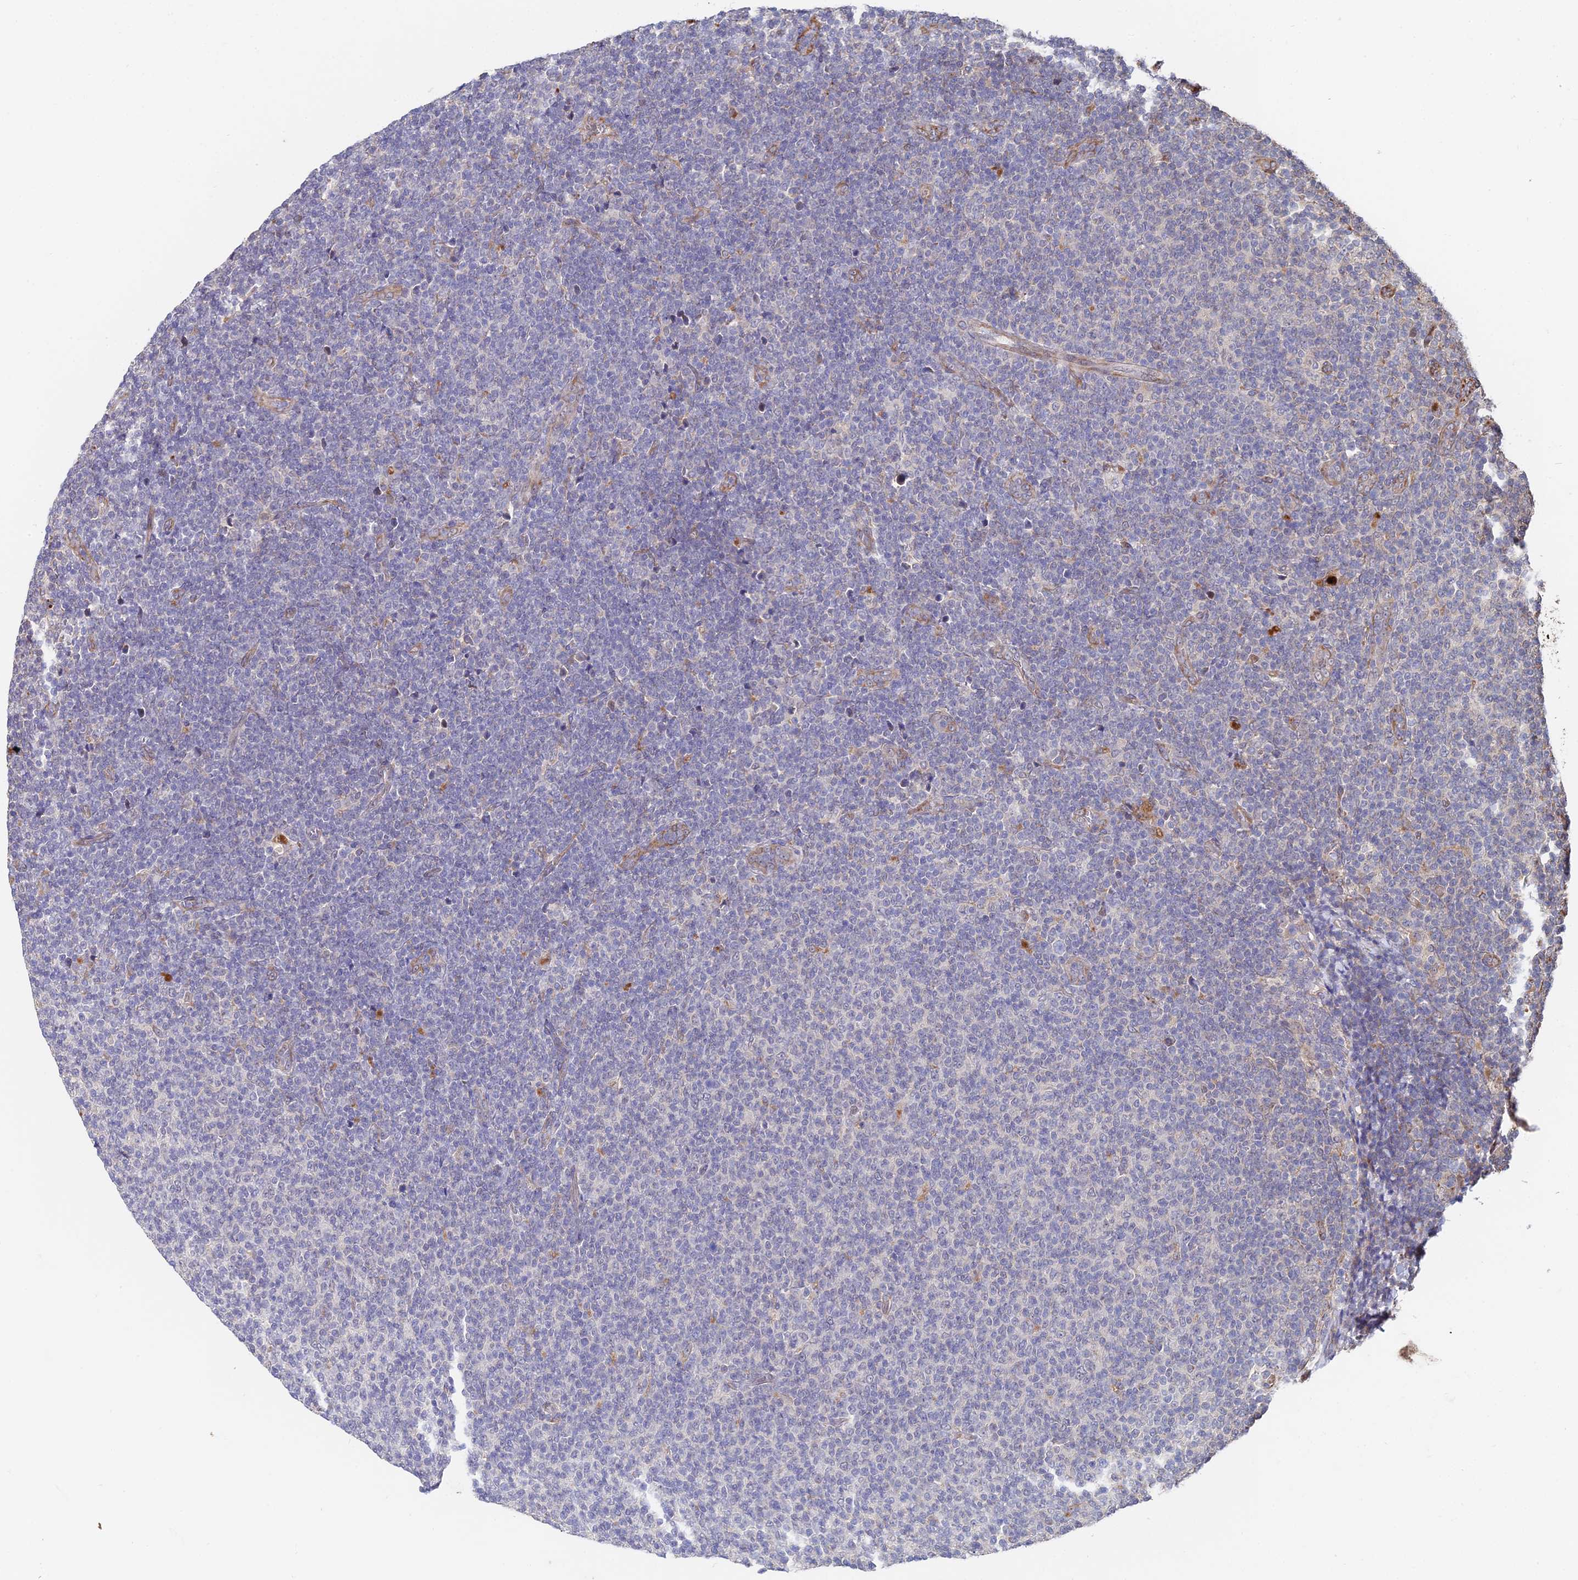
{"staining": {"intensity": "negative", "quantity": "none", "location": "none"}, "tissue": "lymphoma", "cell_type": "Tumor cells", "image_type": "cancer", "snomed": [{"axis": "morphology", "description": "Malignant lymphoma, non-Hodgkin's type, Low grade"}, {"axis": "topography", "description": "Lymph node"}], "caption": "Human malignant lymphoma, non-Hodgkin's type (low-grade) stained for a protein using immunohistochemistry displays no expression in tumor cells.", "gene": "ACTR5", "patient": {"sex": "male", "age": 66}}